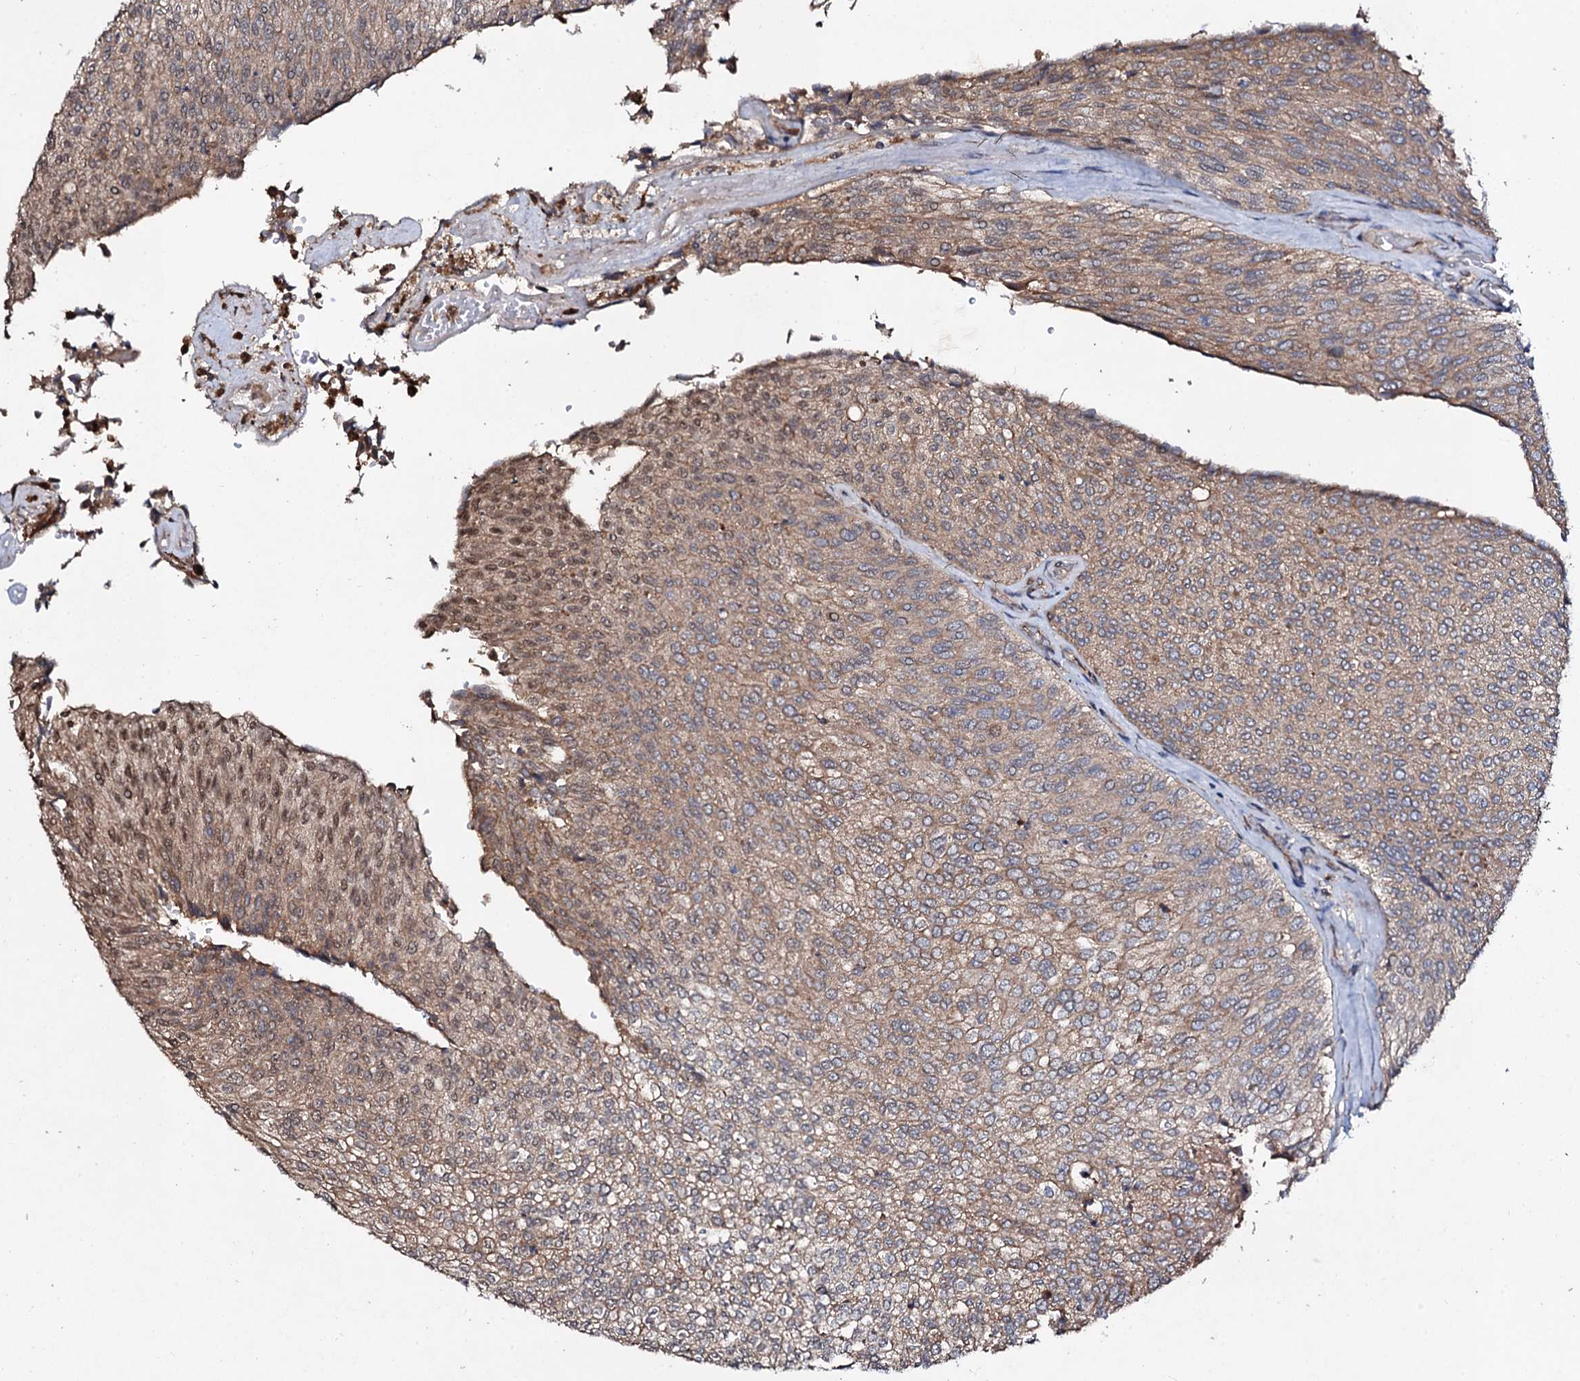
{"staining": {"intensity": "moderate", "quantity": "25%-75%", "location": "cytoplasmic/membranous,nuclear"}, "tissue": "urothelial cancer", "cell_type": "Tumor cells", "image_type": "cancer", "snomed": [{"axis": "morphology", "description": "Urothelial carcinoma, Low grade"}, {"axis": "topography", "description": "Urinary bladder"}], "caption": "IHC staining of urothelial cancer, which exhibits medium levels of moderate cytoplasmic/membranous and nuclear staining in about 25%-75% of tumor cells indicating moderate cytoplasmic/membranous and nuclear protein staining. The staining was performed using DAB (3,3'-diaminobenzidine) (brown) for protein detection and nuclei were counterstained in hematoxylin (blue).", "gene": "COG6", "patient": {"sex": "female", "age": 79}}